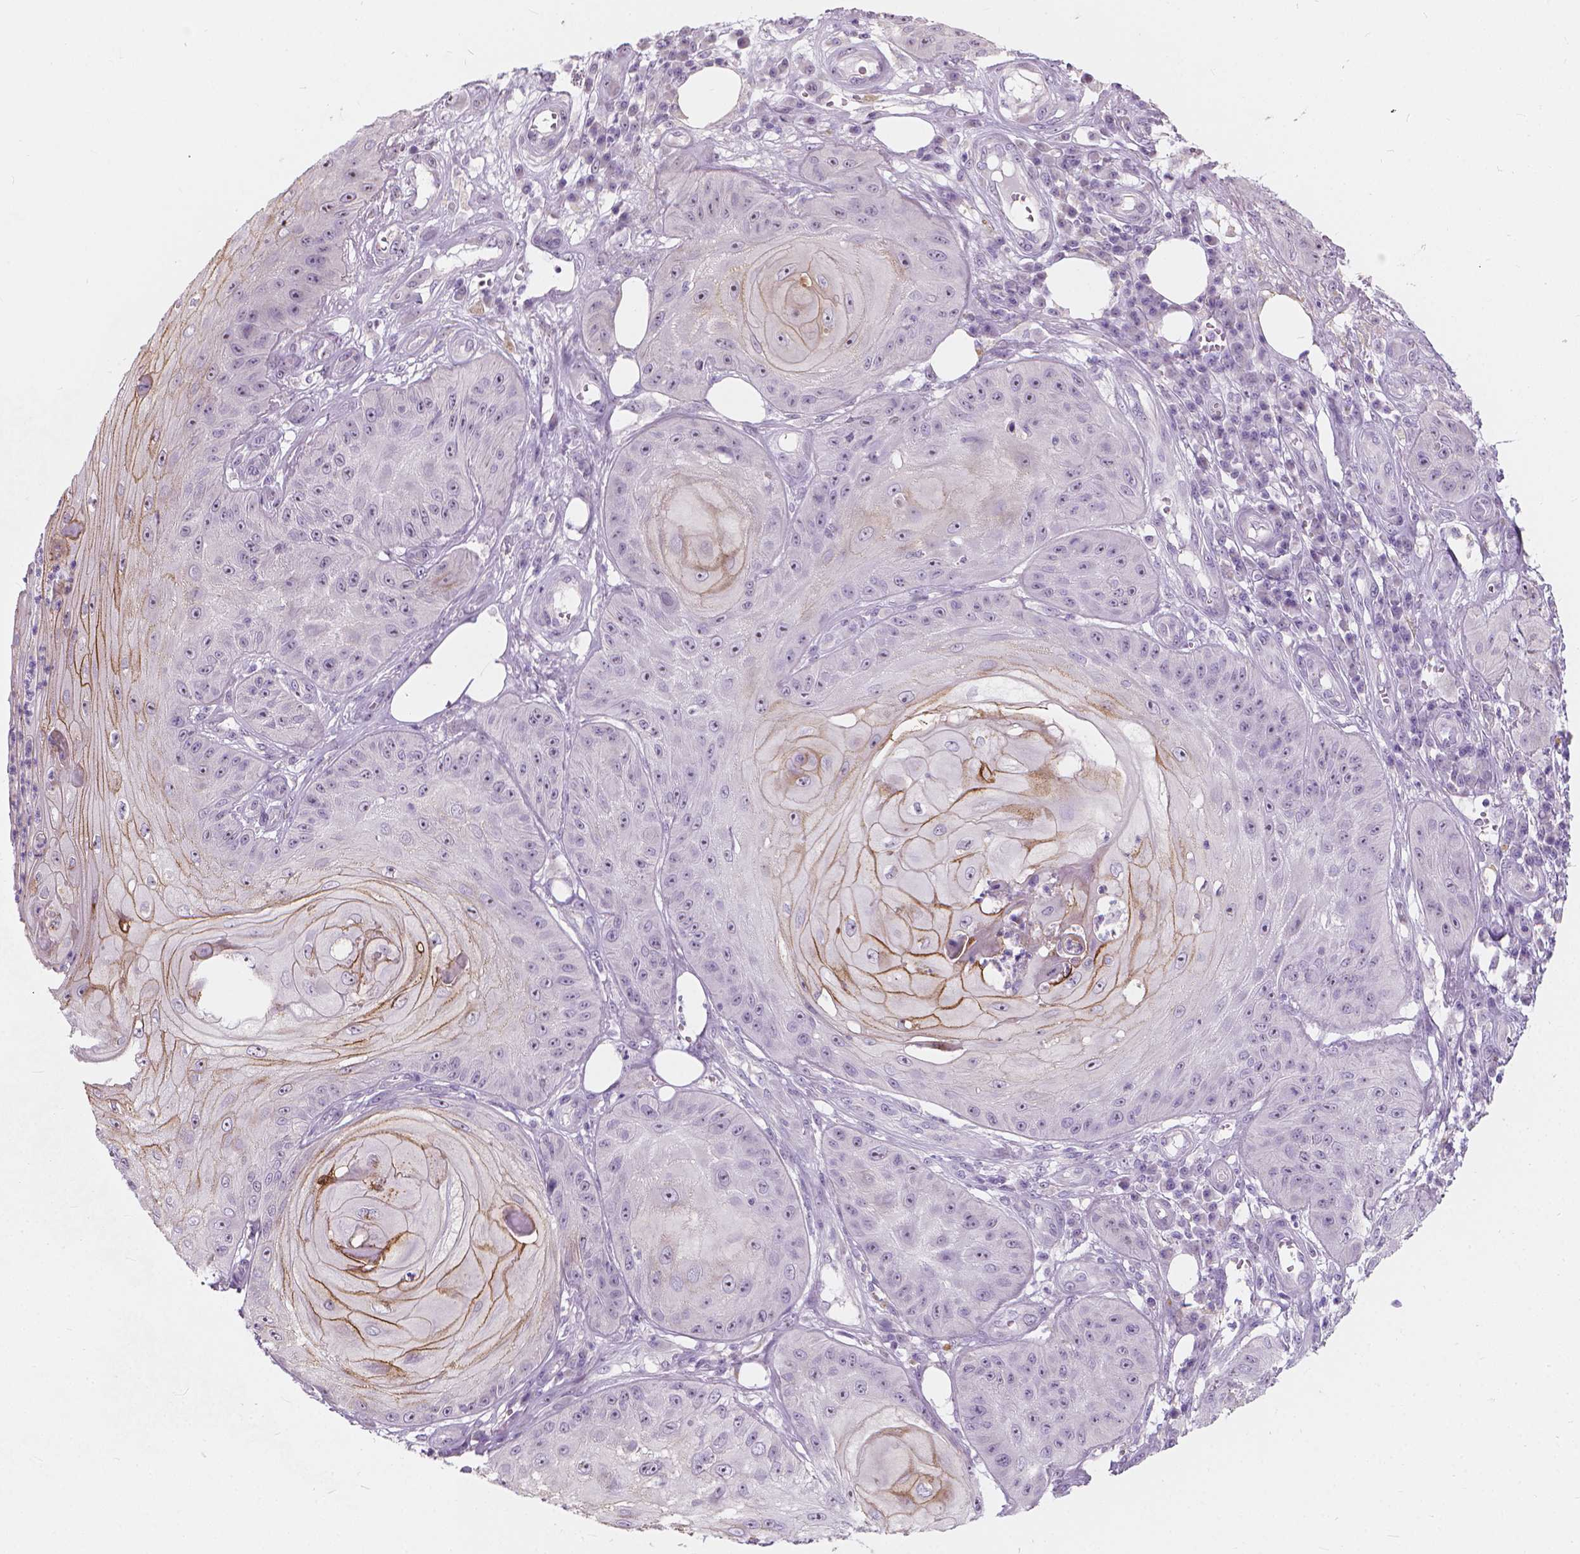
{"staining": {"intensity": "moderate", "quantity": "<25%", "location": "cytoplasmic/membranous"}, "tissue": "skin cancer", "cell_type": "Tumor cells", "image_type": "cancer", "snomed": [{"axis": "morphology", "description": "Squamous cell carcinoma, NOS"}, {"axis": "topography", "description": "Skin"}], "caption": "Immunohistochemistry staining of skin cancer, which exhibits low levels of moderate cytoplasmic/membranous positivity in approximately <25% of tumor cells indicating moderate cytoplasmic/membranous protein staining. The staining was performed using DAB (3,3'-diaminobenzidine) (brown) for protein detection and nuclei were counterstained in hematoxylin (blue).", "gene": "GPRC5A", "patient": {"sex": "male", "age": 70}}